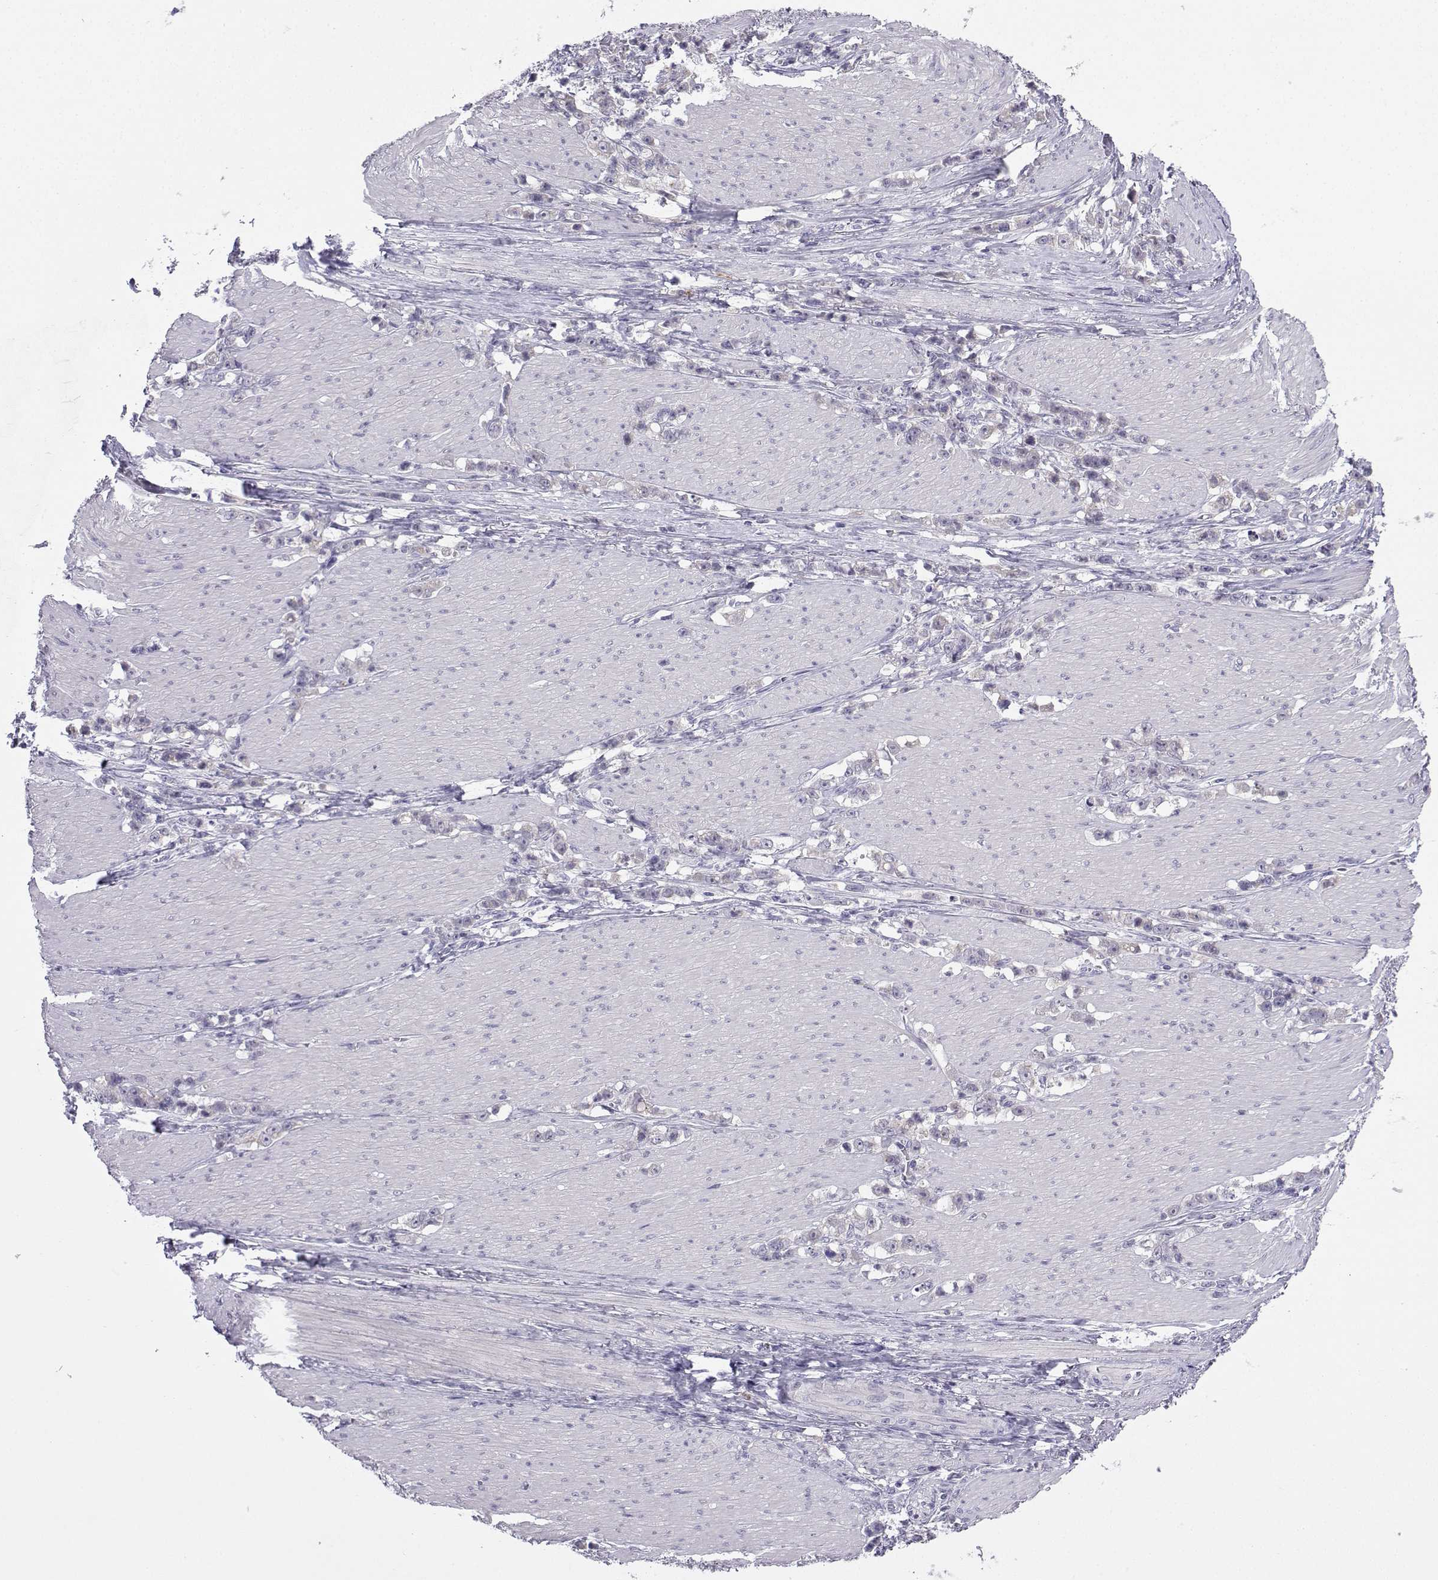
{"staining": {"intensity": "negative", "quantity": "none", "location": "none"}, "tissue": "stomach cancer", "cell_type": "Tumor cells", "image_type": "cancer", "snomed": [{"axis": "morphology", "description": "Adenocarcinoma, NOS"}, {"axis": "topography", "description": "Stomach, lower"}], "caption": "The micrograph demonstrates no staining of tumor cells in stomach adenocarcinoma.", "gene": "CALY", "patient": {"sex": "male", "age": 88}}